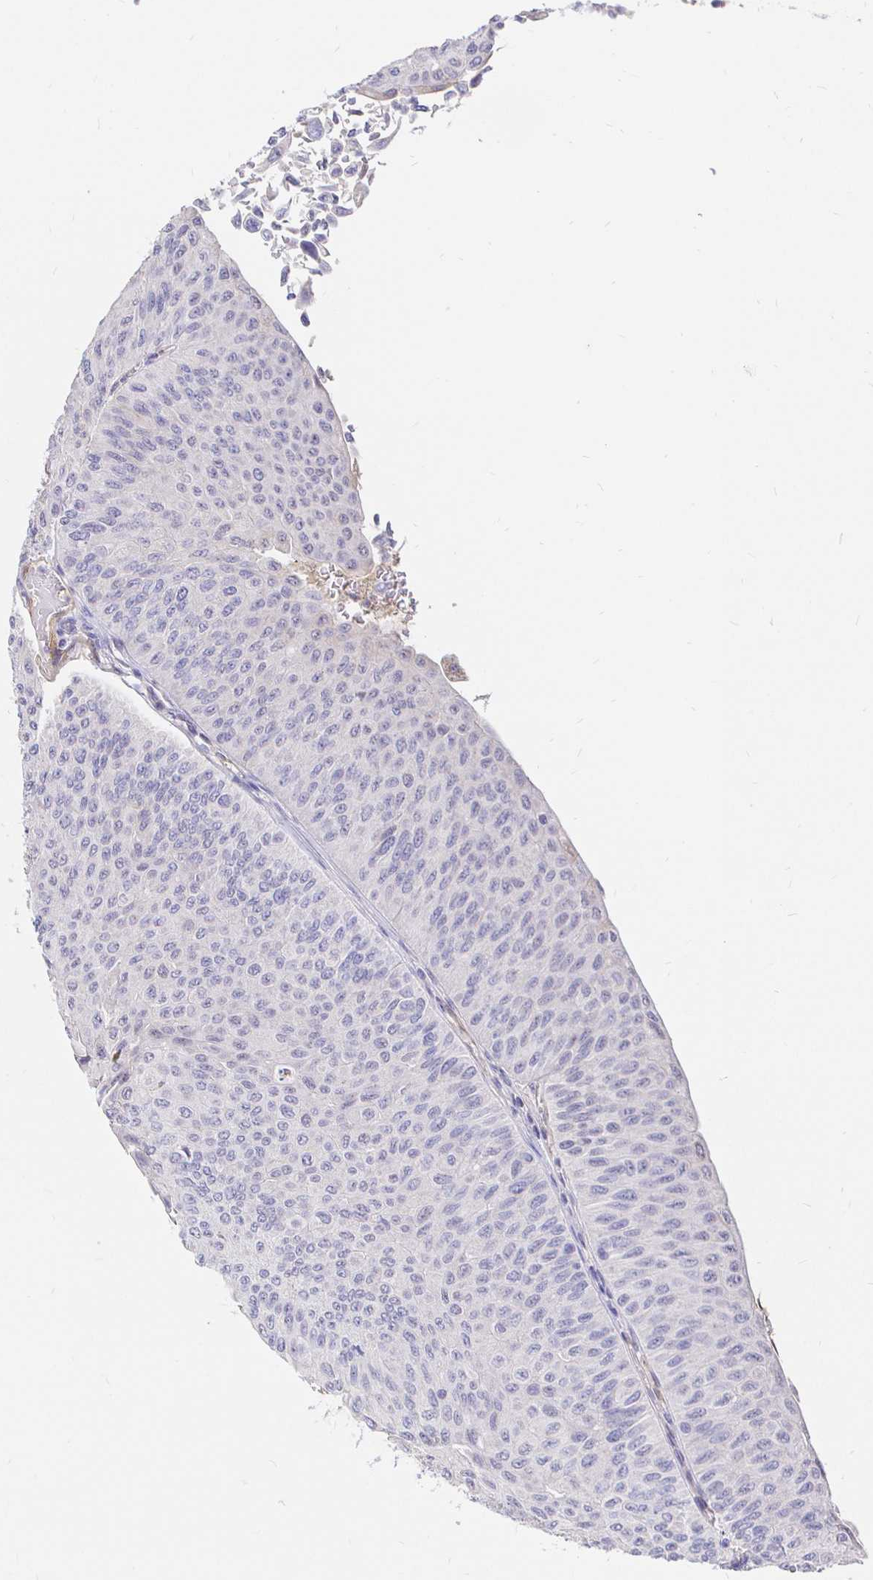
{"staining": {"intensity": "negative", "quantity": "none", "location": "none"}, "tissue": "urothelial cancer", "cell_type": "Tumor cells", "image_type": "cancer", "snomed": [{"axis": "morphology", "description": "Urothelial carcinoma, NOS"}, {"axis": "topography", "description": "Urinary bladder"}], "caption": "The micrograph demonstrates no significant positivity in tumor cells of urothelial cancer.", "gene": "PALM2AKAP2", "patient": {"sex": "male", "age": 59}}